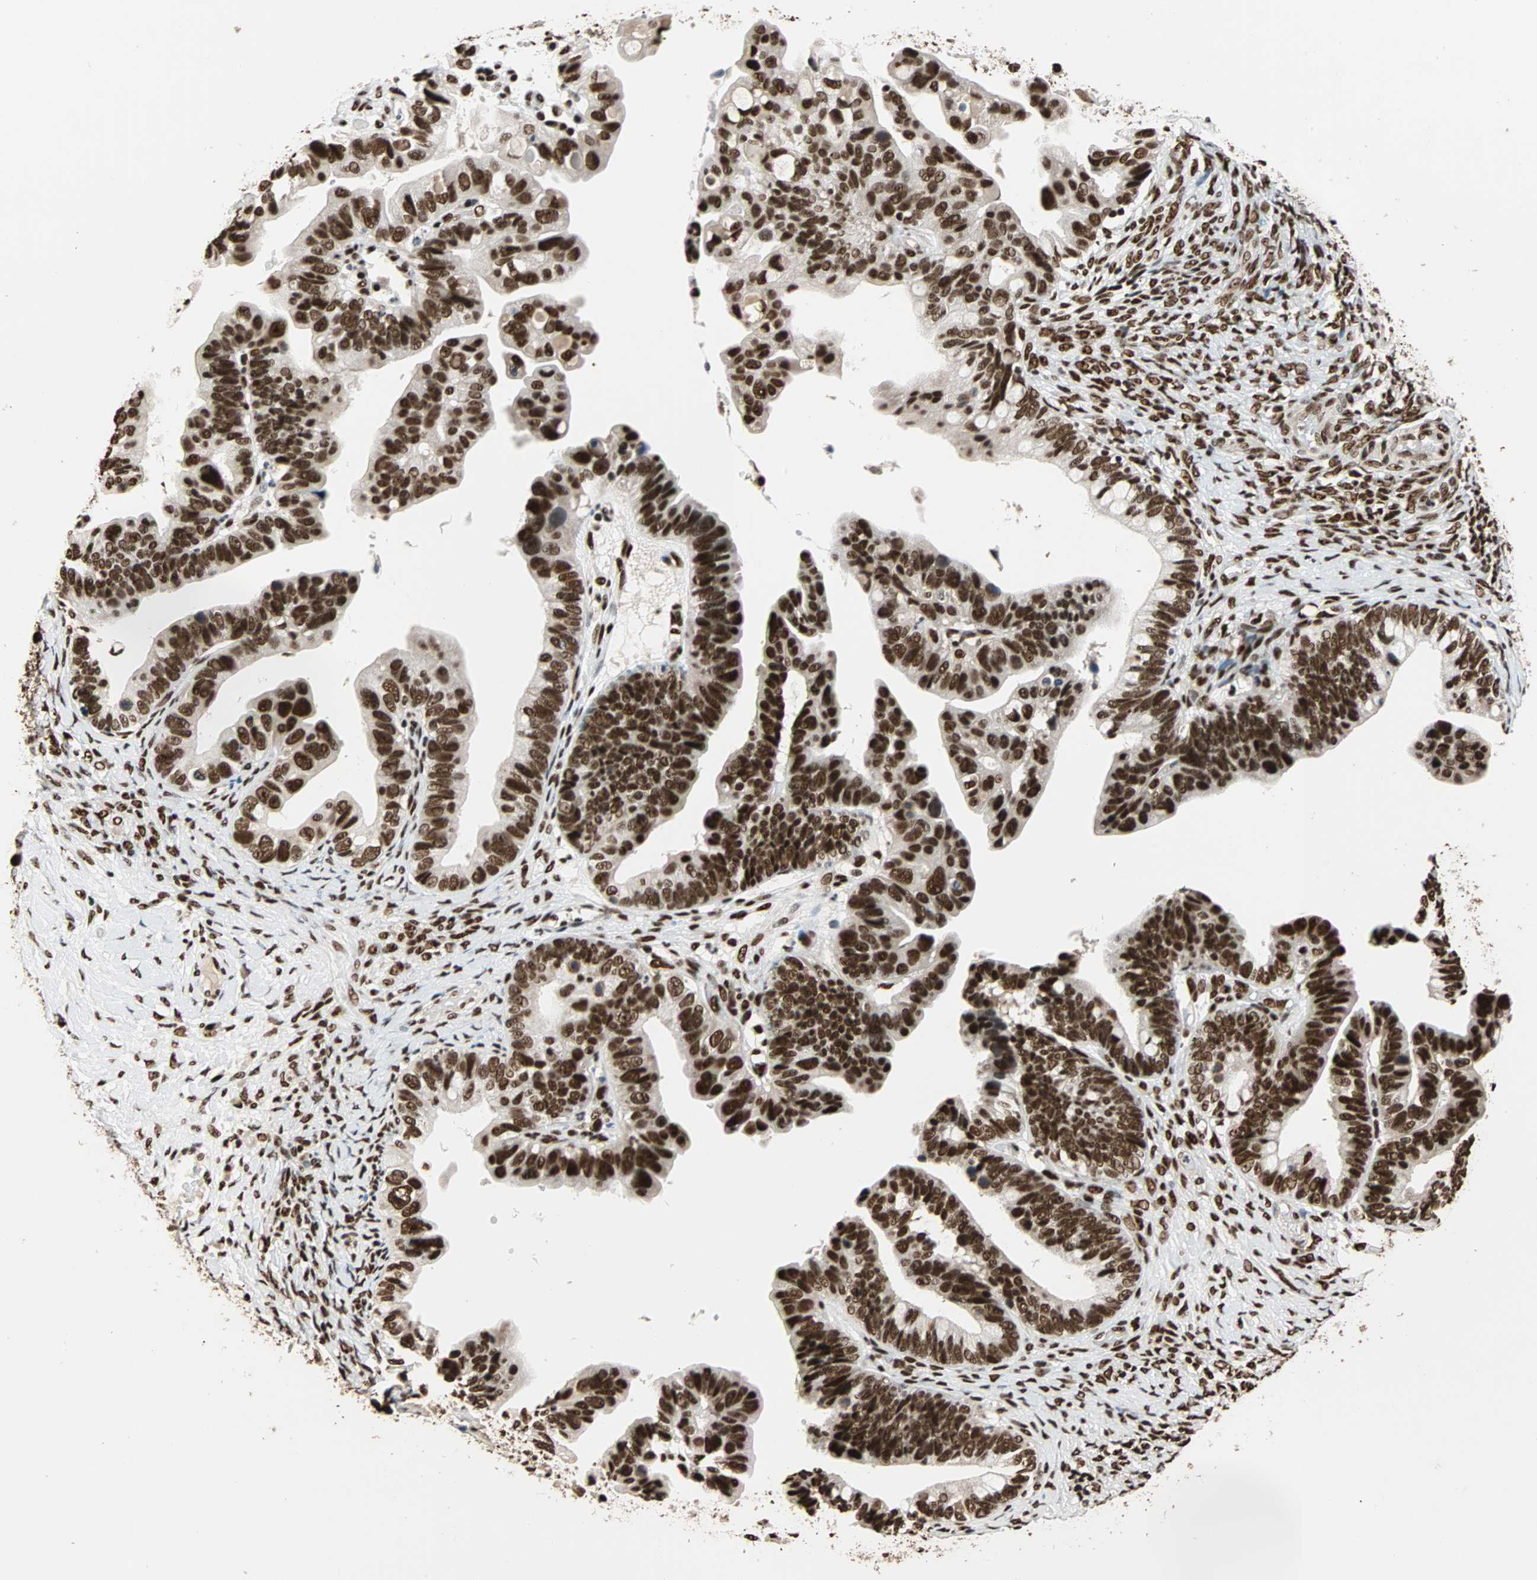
{"staining": {"intensity": "strong", "quantity": ">75%", "location": "nuclear"}, "tissue": "ovarian cancer", "cell_type": "Tumor cells", "image_type": "cancer", "snomed": [{"axis": "morphology", "description": "Cystadenocarcinoma, serous, NOS"}, {"axis": "topography", "description": "Ovary"}], "caption": "IHC (DAB) staining of human ovarian serous cystadenocarcinoma displays strong nuclear protein expression in approximately >75% of tumor cells. The staining is performed using DAB (3,3'-diaminobenzidine) brown chromogen to label protein expression. The nuclei are counter-stained blue using hematoxylin.", "gene": "ILF2", "patient": {"sex": "female", "age": 56}}